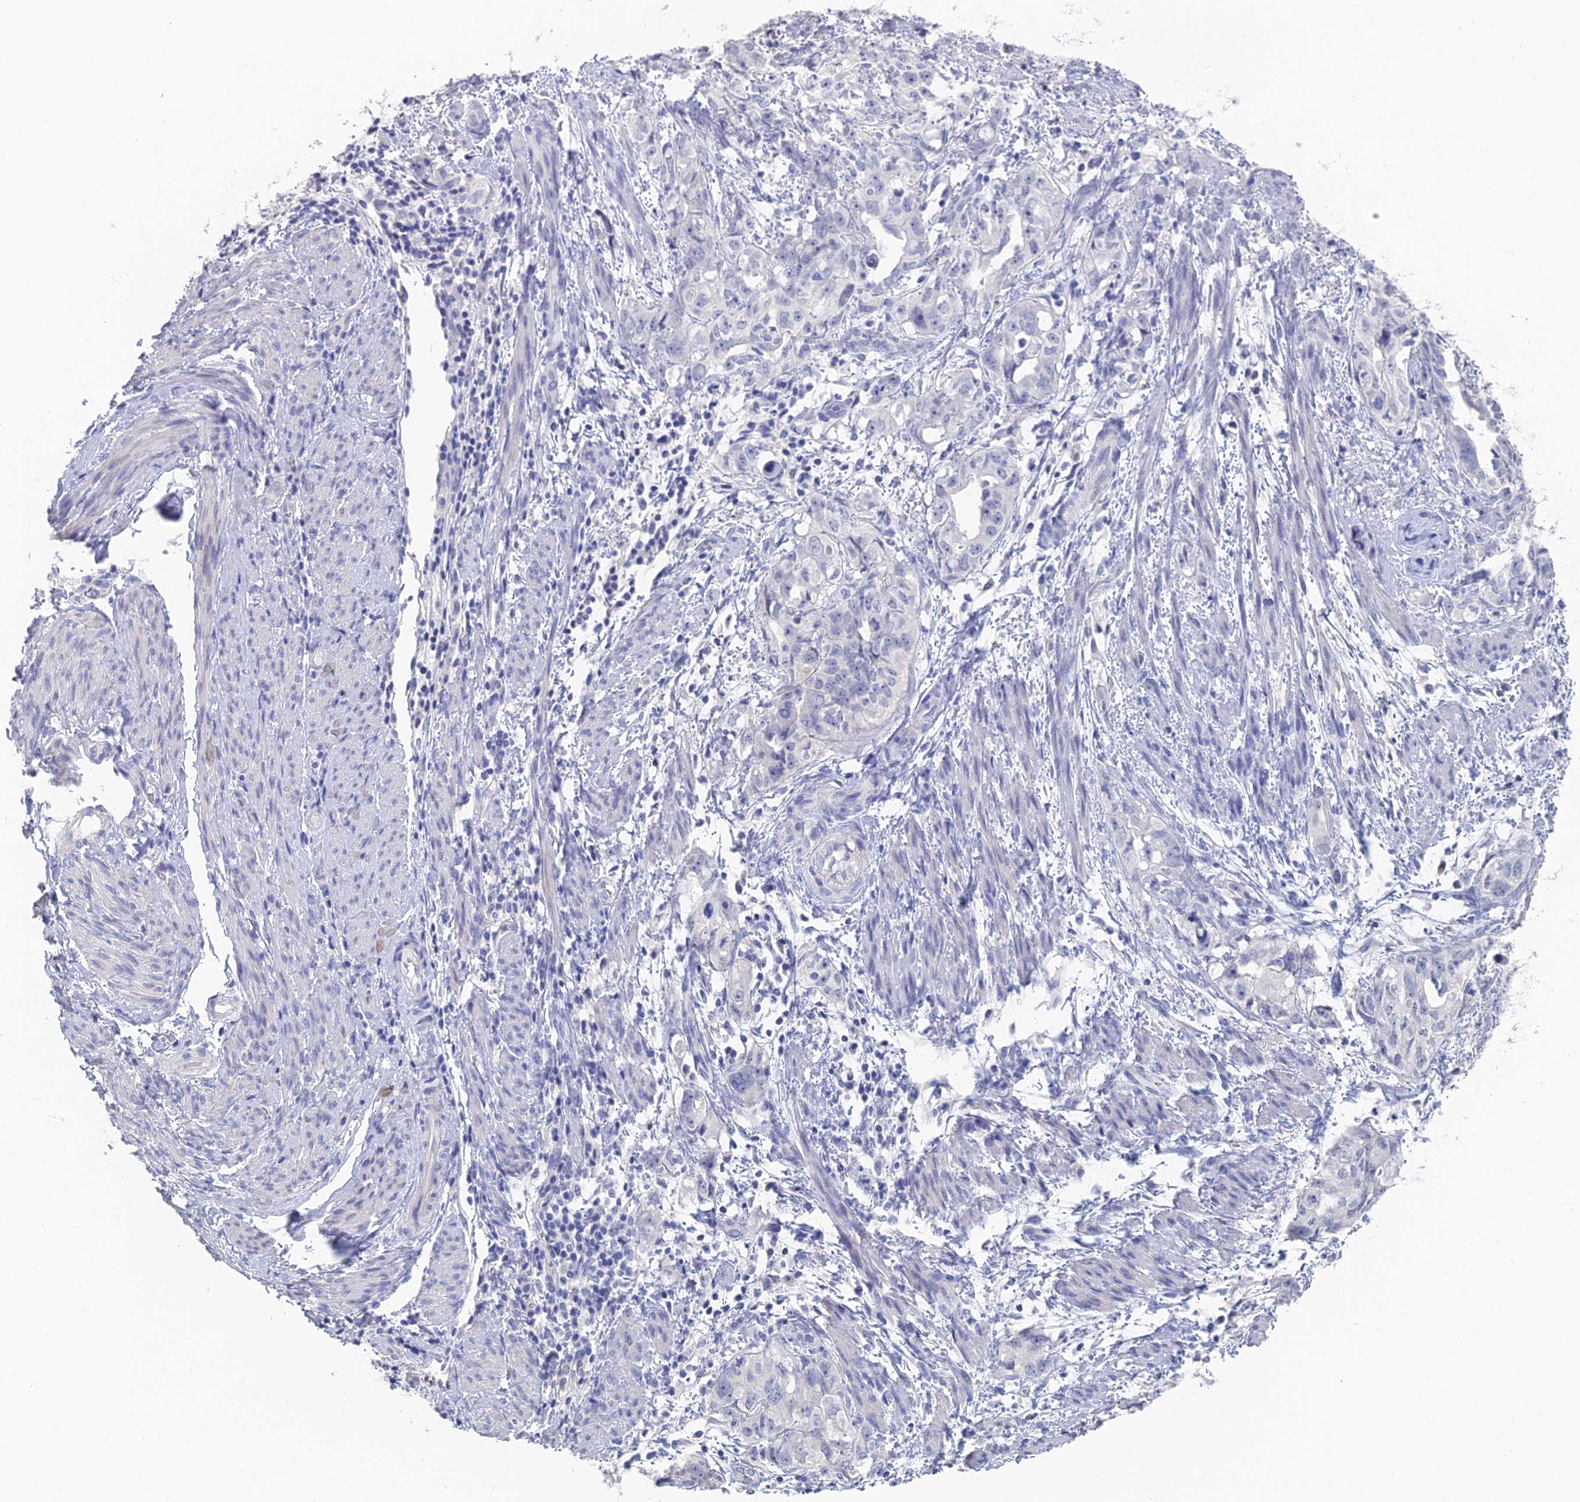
{"staining": {"intensity": "negative", "quantity": "none", "location": "none"}, "tissue": "endometrial cancer", "cell_type": "Tumor cells", "image_type": "cancer", "snomed": [{"axis": "morphology", "description": "Adenocarcinoma, NOS"}, {"axis": "topography", "description": "Endometrium"}], "caption": "Tumor cells show no significant protein positivity in endometrial adenocarcinoma. (Immunohistochemistry, brightfield microscopy, high magnification).", "gene": "GFAP", "patient": {"sex": "female", "age": 65}}